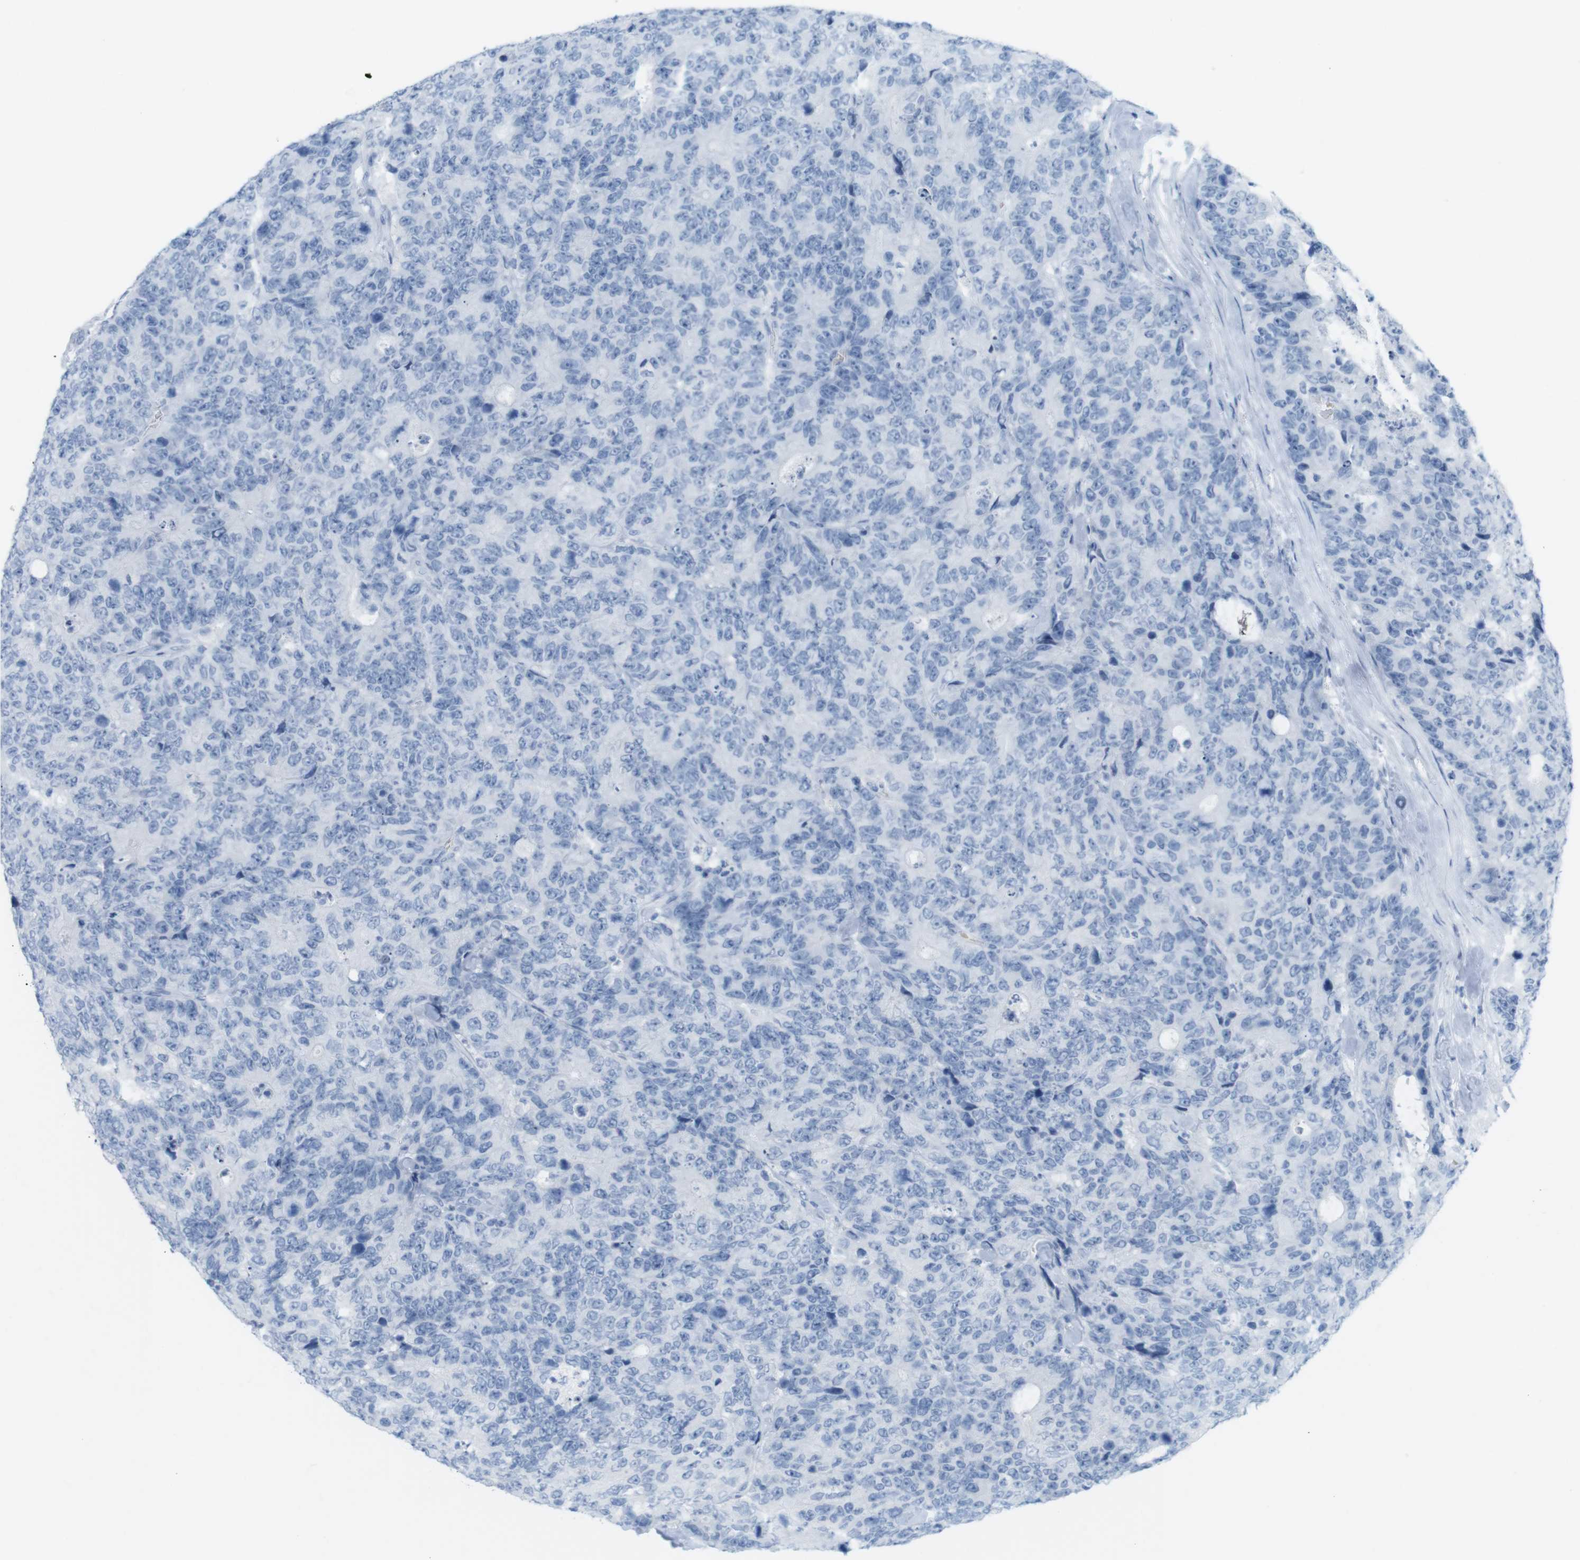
{"staining": {"intensity": "negative", "quantity": "none", "location": "none"}, "tissue": "colorectal cancer", "cell_type": "Tumor cells", "image_type": "cancer", "snomed": [{"axis": "morphology", "description": "Adenocarcinoma, NOS"}, {"axis": "topography", "description": "Colon"}], "caption": "High power microscopy photomicrograph of an IHC histopathology image of adenocarcinoma (colorectal), revealing no significant positivity in tumor cells.", "gene": "TNNT2", "patient": {"sex": "female", "age": 86}}